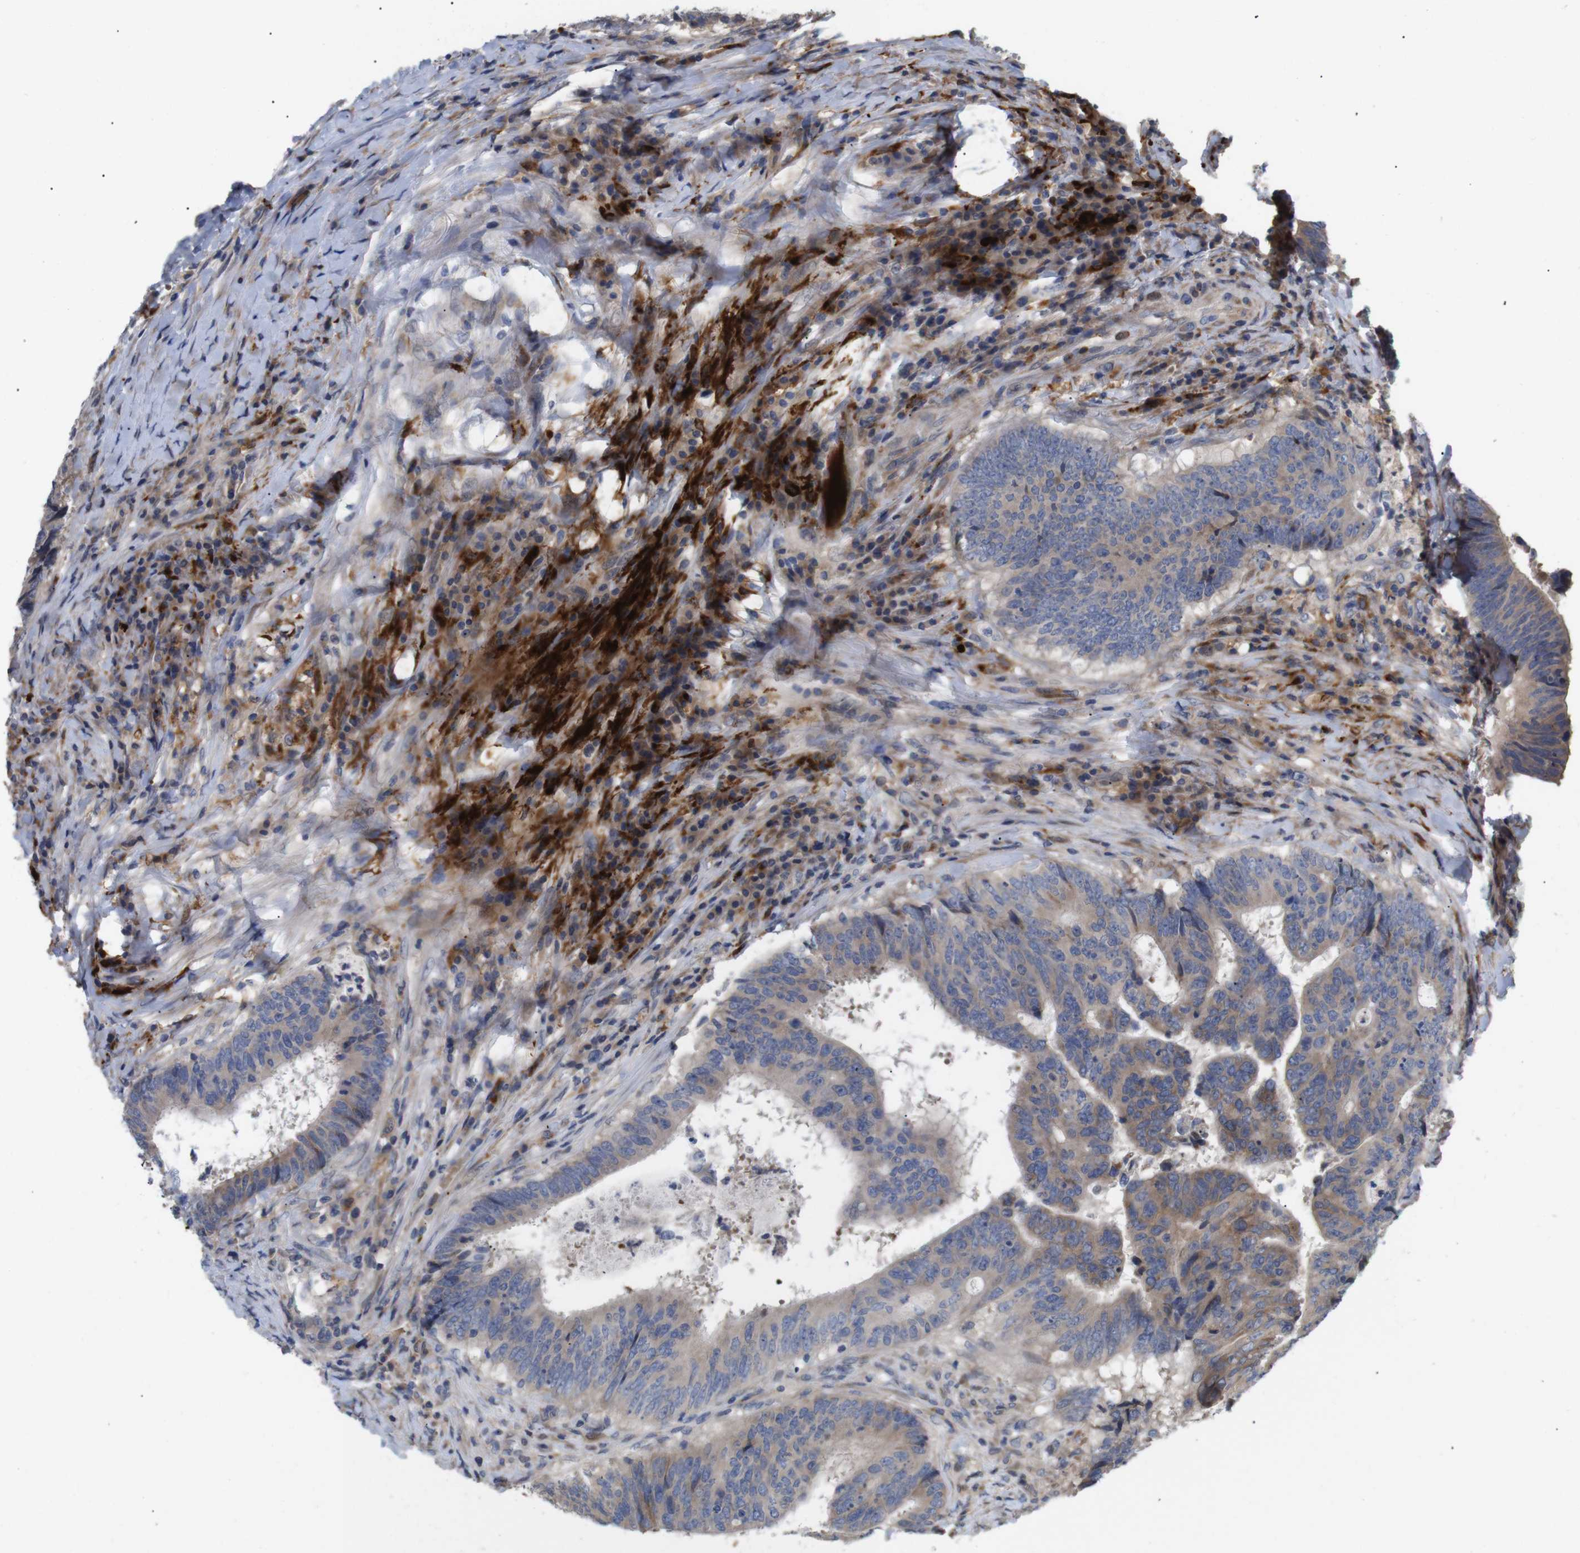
{"staining": {"intensity": "moderate", "quantity": "25%-75%", "location": "cytoplasmic/membranous"}, "tissue": "colorectal cancer", "cell_type": "Tumor cells", "image_type": "cancer", "snomed": [{"axis": "morphology", "description": "Adenocarcinoma, NOS"}, {"axis": "topography", "description": "Rectum"}], "caption": "IHC photomicrograph of colorectal cancer (adenocarcinoma) stained for a protein (brown), which reveals medium levels of moderate cytoplasmic/membranous positivity in approximately 25%-75% of tumor cells.", "gene": "SPRY3", "patient": {"sex": "male", "age": 72}}